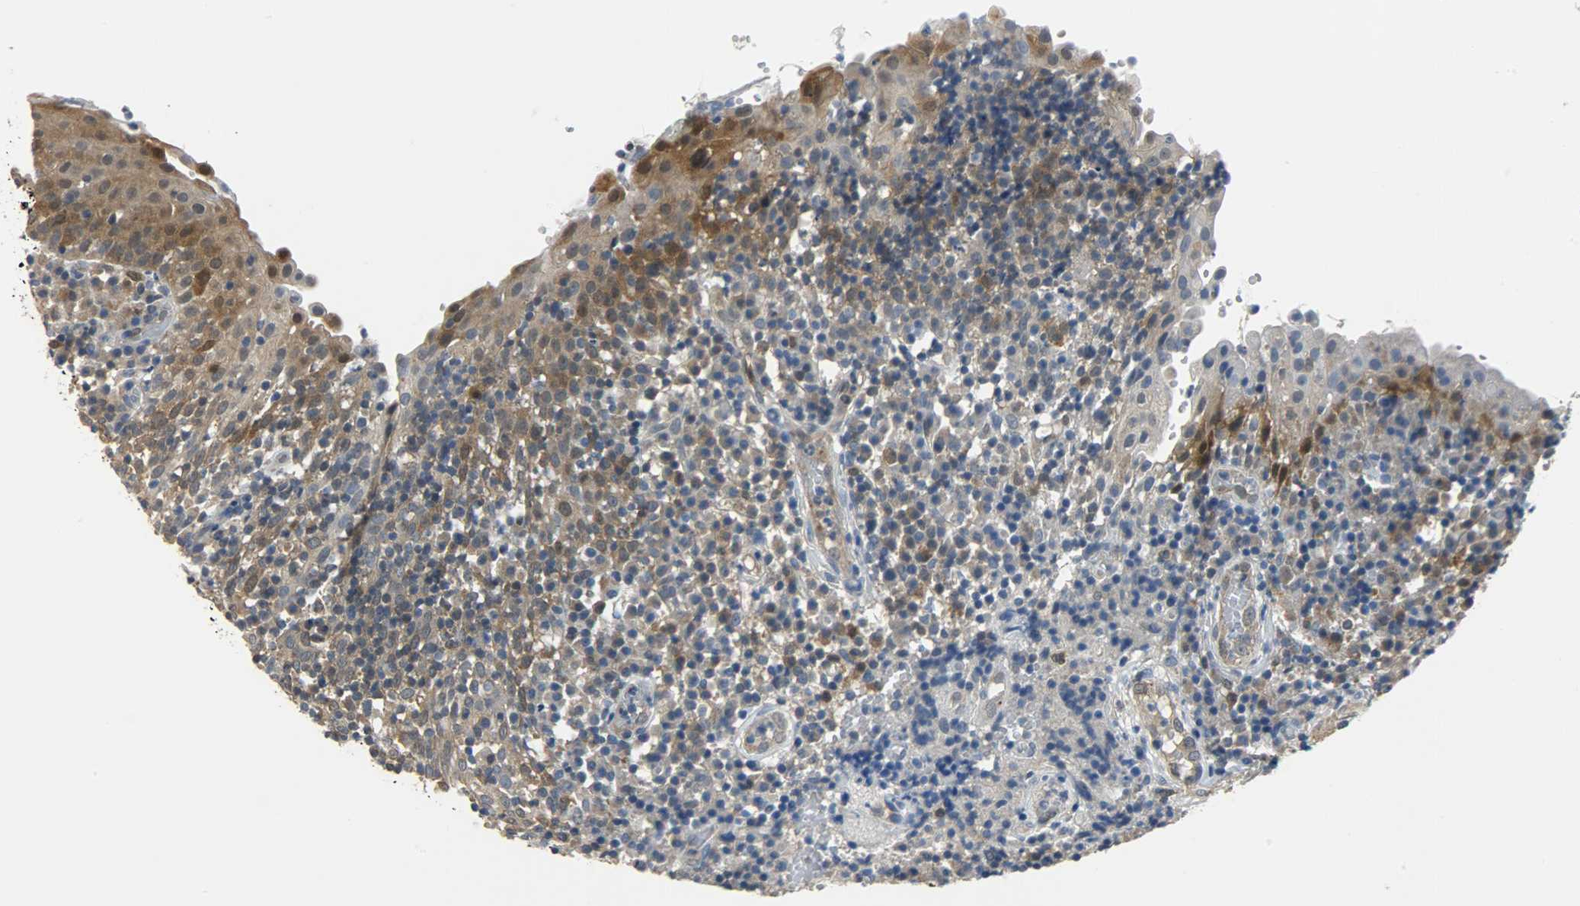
{"staining": {"intensity": "moderate", "quantity": ">75%", "location": "cytoplasmic/membranous"}, "tissue": "tonsil", "cell_type": "Germinal center cells", "image_type": "normal", "snomed": [{"axis": "morphology", "description": "Normal tissue, NOS"}, {"axis": "topography", "description": "Tonsil"}], "caption": "Immunohistochemistry (DAB) staining of benign human tonsil demonstrates moderate cytoplasmic/membranous protein positivity in approximately >75% of germinal center cells. Immunohistochemistry (ihc) stains the protein in brown and the nuclei are stained blue.", "gene": "EIF4EBP1", "patient": {"sex": "female", "age": 40}}